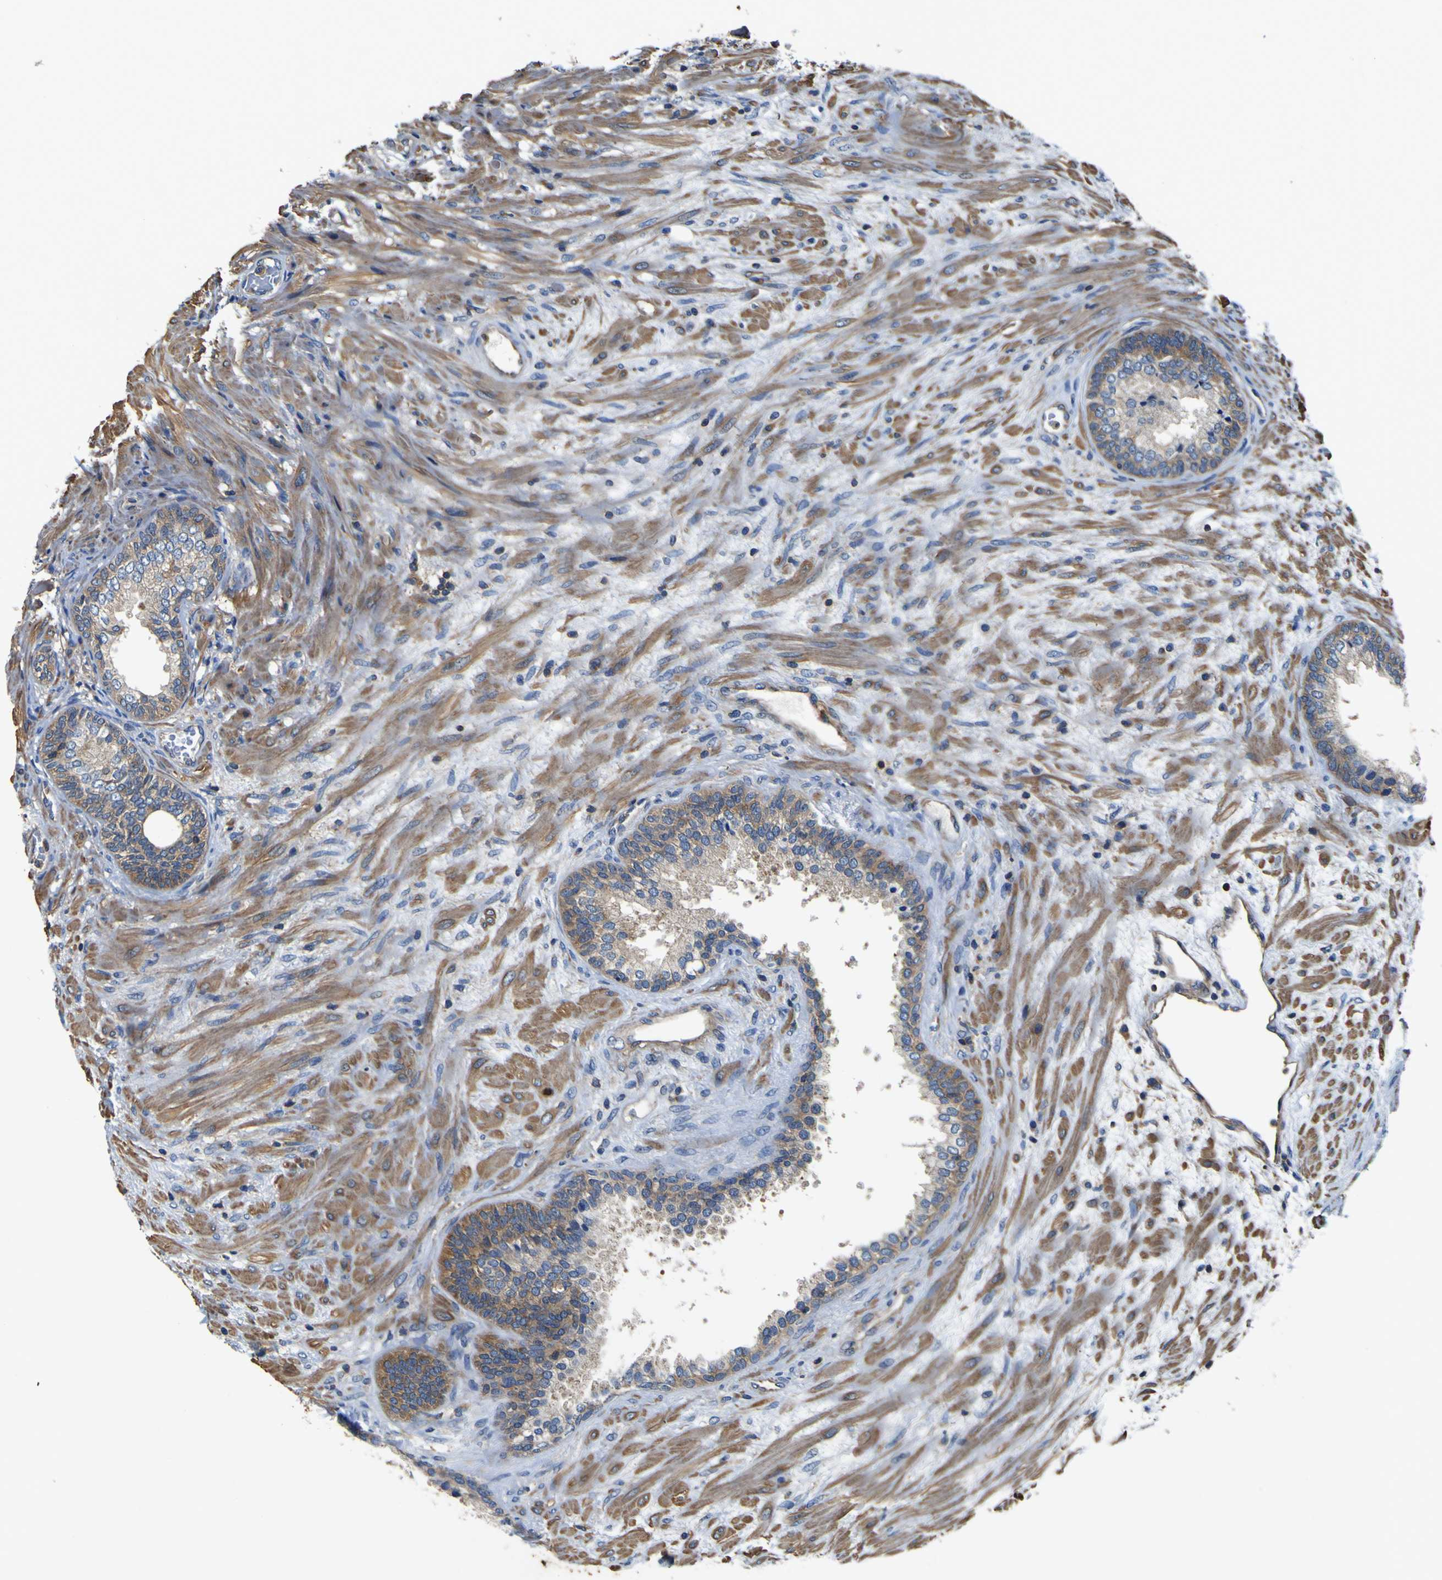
{"staining": {"intensity": "weak", "quantity": "25%-75%", "location": "cytoplasmic/membranous"}, "tissue": "prostate", "cell_type": "Glandular cells", "image_type": "normal", "snomed": [{"axis": "morphology", "description": "Normal tissue, NOS"}, {"axis": "topography", "description": "Prostate"}], "caption": "Brown immunohistochemical staining in normal human prostate shows weak cytoplasmic/membranous staining in approximately 25%-75% of glandular cells. (Stains: DAB (3,3'-diaminobenzidine) in brown, nuclei in blue, Microscopy: brightfield microscopy at high magnification).", "gene": "CNR2", "patient": {"sex": "male", "age": 76}}